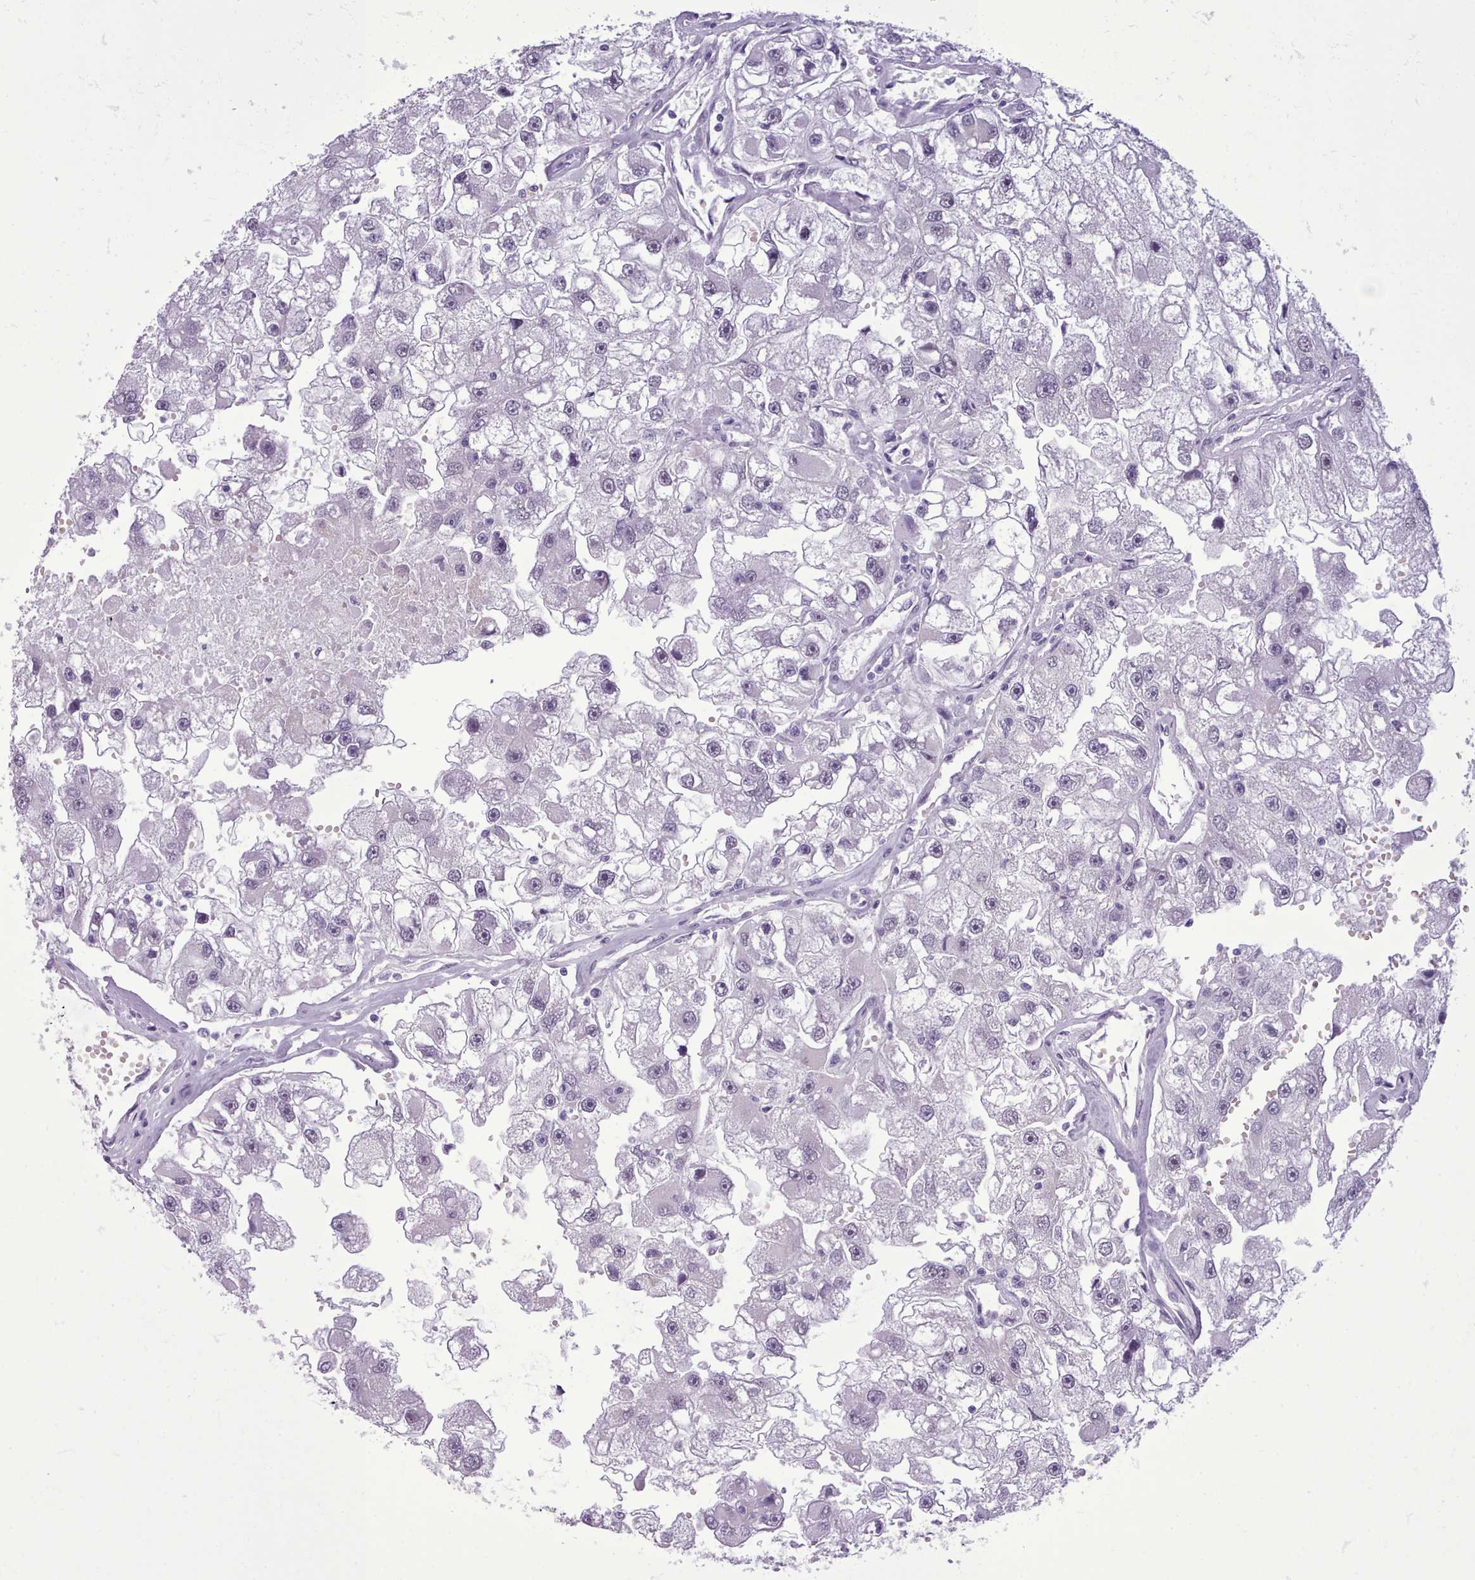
{"staining": {"intensity": "negative", "quantity": "none", "location": "none"}, "tissue": "renal cancer", "cell_type": "Tumor cells", "image_type": "cancer", "snomed": [{"axis": "morphology", "description": "Adenocarcinoma, NOS"}, {"axis": "topography", "description": "Kidney"}], "caption": "Micrograph shows no protein expression in tumor cells of renal cancer (adenocarcinoma) tissue.", "gene": "FBXO48", "patient": {"sex": "male", "age": 63}}